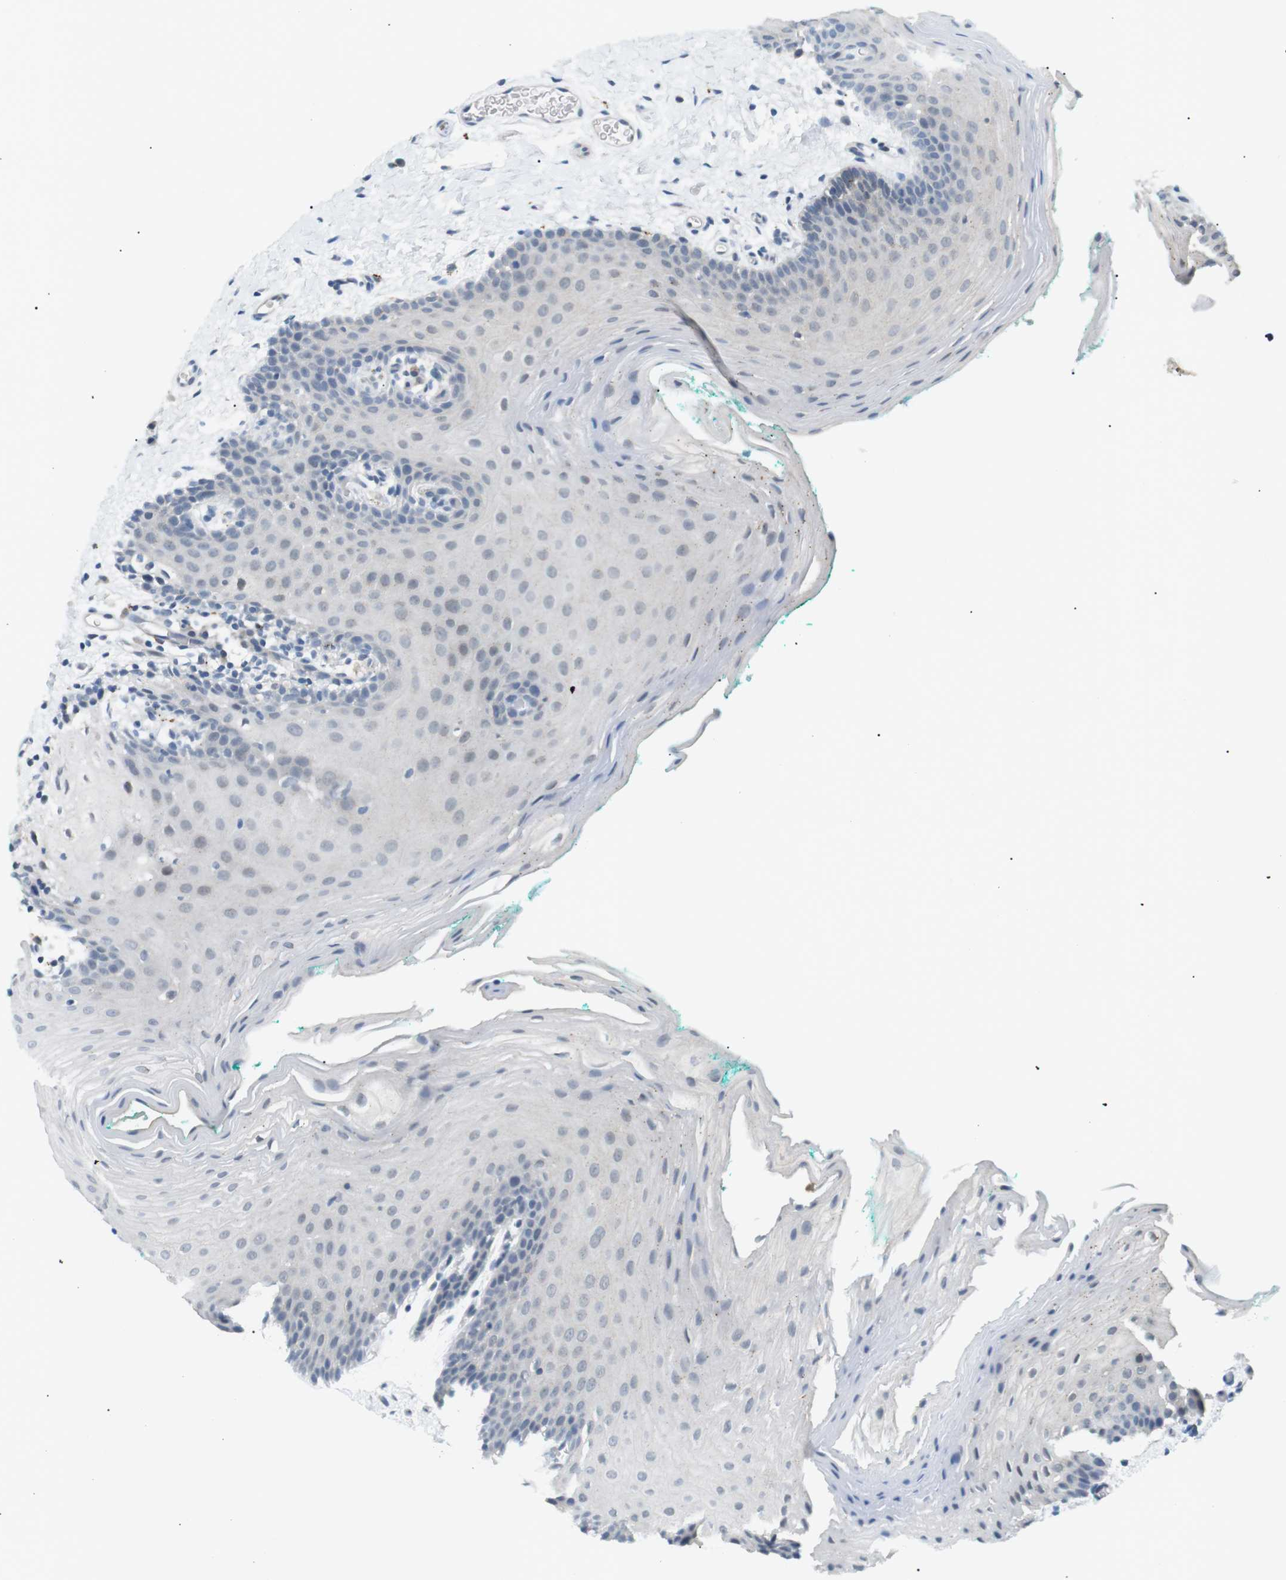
{"staining": {"intensity": "negative", "quantity": "none", "location": "none"}, "tissue": "oral mucosa", "cell_type": "Squamous epithelial cells", "image_type": "normal", "snomed": [{"axis": "morphology", "description": "Normal tissue, NOS"}, {"axis": "topography", "description": "Oral tissue"}], "caption": "DAB (3,3'-diaminobenzidine) immunohistochemical staining of unremarkable oral mucosa displays no significant positivity in squamous epithelial cells.", "gene": "B4GALNT2", "patient": {"sex": "male", "age": 58}}